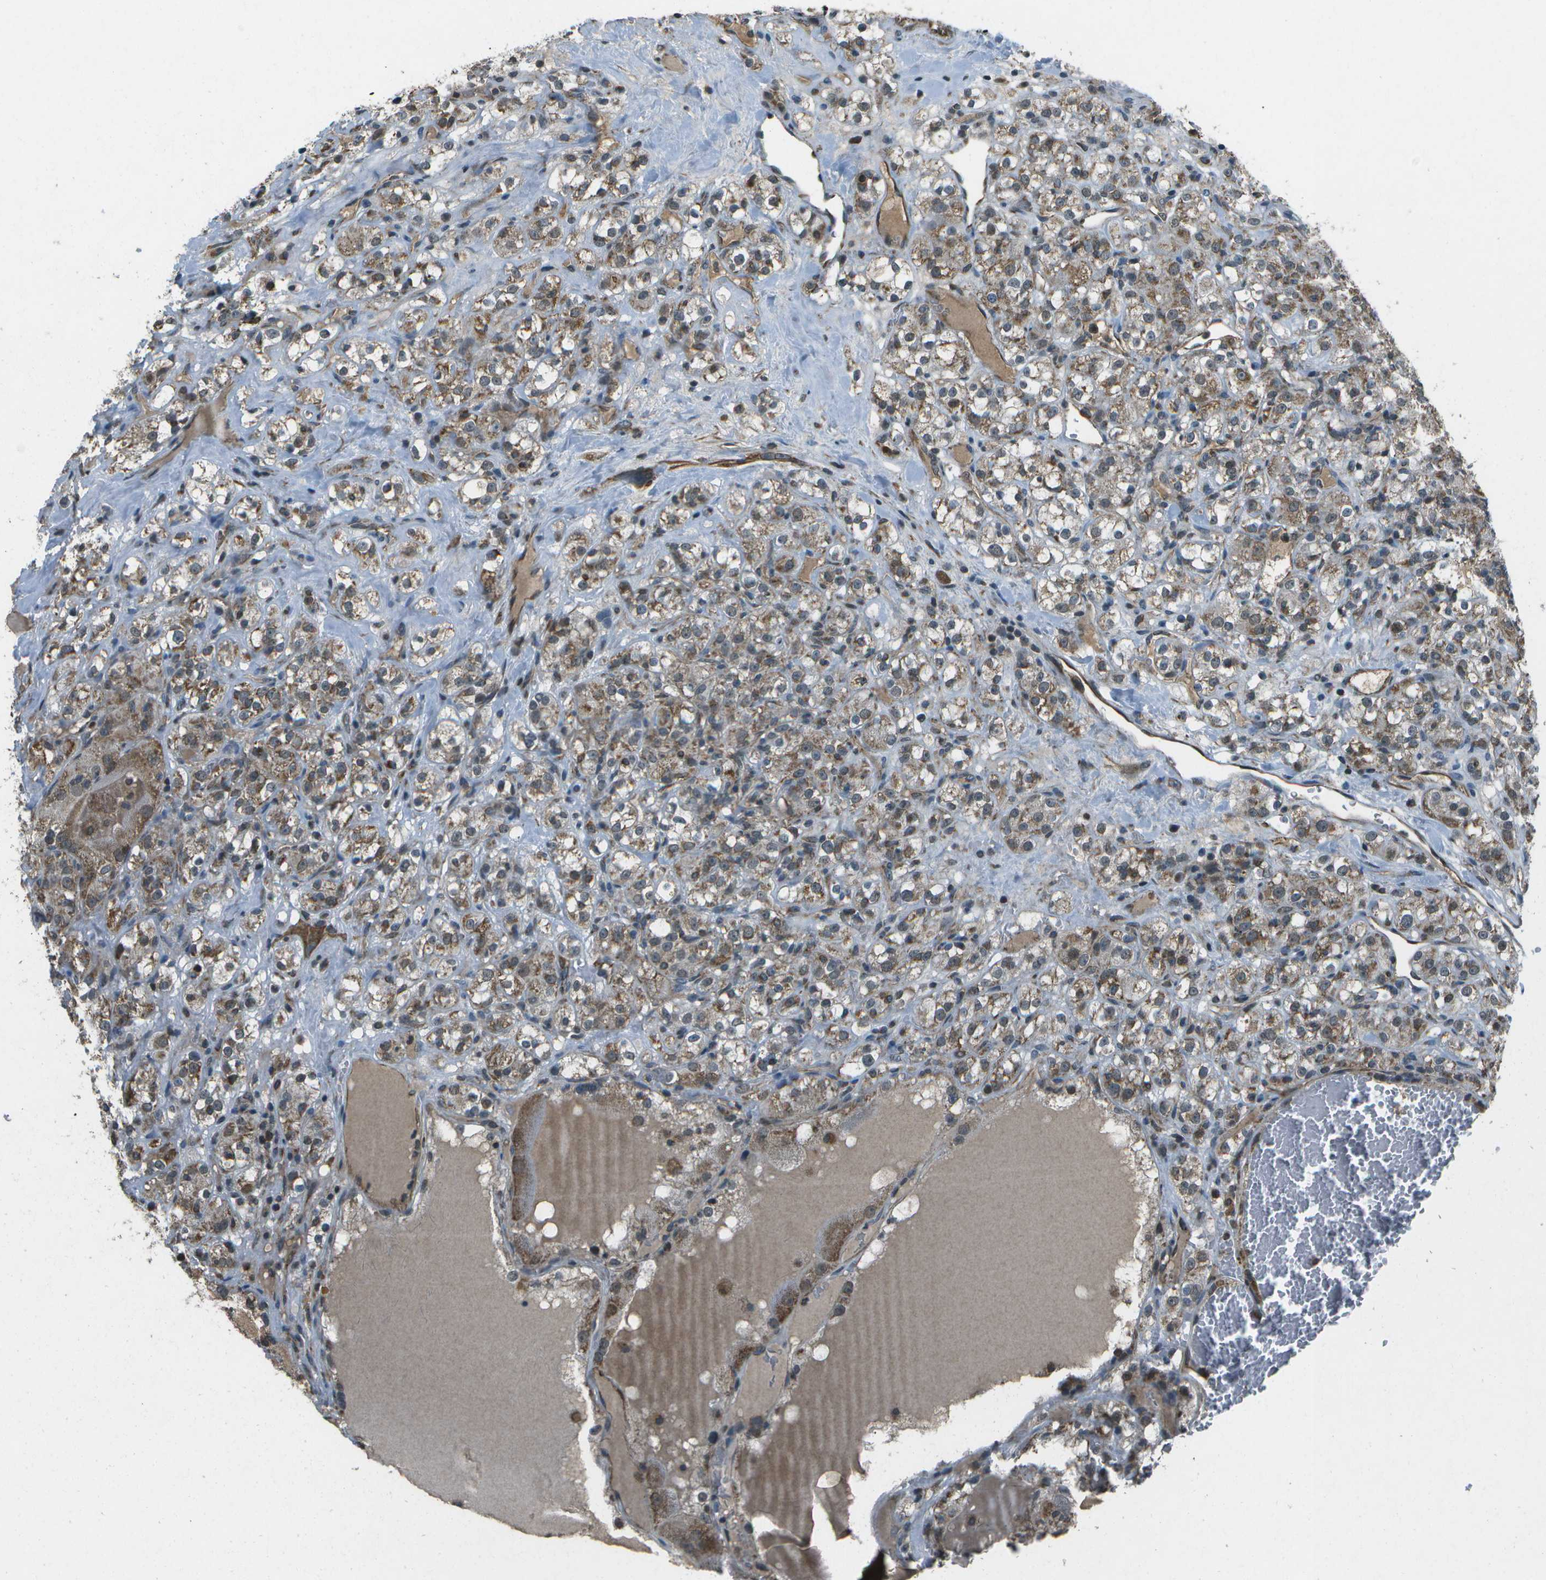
{"staining": {"intensity": "moderate", "quantity": ">75%", "location": "cytoplasmic/membranous"}, "tissue": "renal cancer", "cell_type": "Tumor cells", "image_type": "cancer", "snomed": [{"axis": "morphology", "description": "Normal tissue, NOS"}, {"axis": "morphology", "description": "Adenocarcinoma, NOS"}, {"axis": "topography", "description": "Kidney"}], "caption": "Immunohistochemical staining of renal cancer reveals moderate cytoplasmic/membranous protein positivity in approximately >75% of tumor cells.", "gene": "EIF2AK1", "patient": {"sex": "male", "age": 61}}